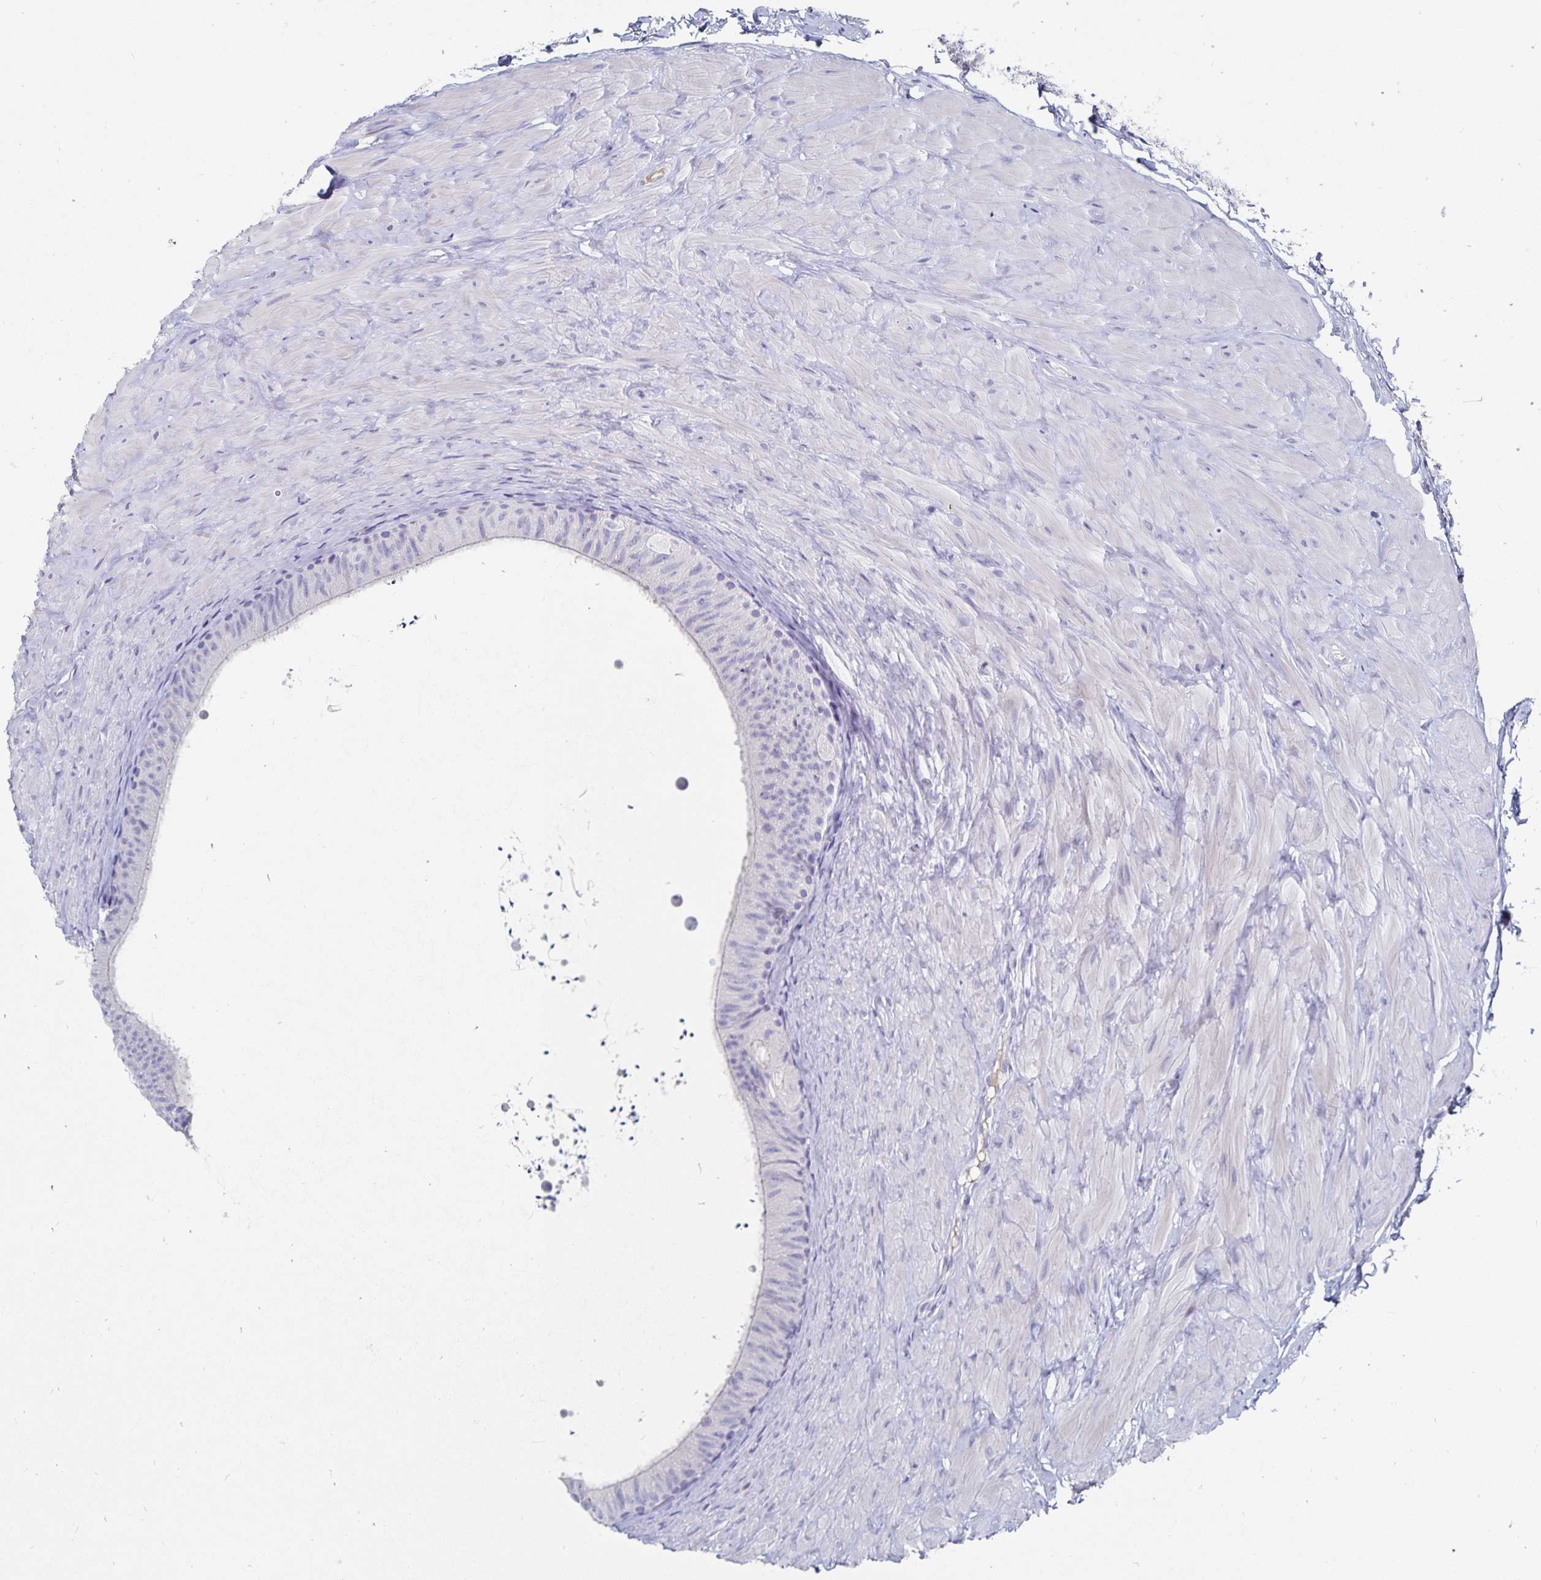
{"staining": {"intensity": "negative", "quantity": "none", "location": "none"}, "tissue": "epididymis", "cell_type": "Glandular cells", "image_type": "normal", "snomed": [{"axis": "morphology", "description": "Normal tissue, NOS"}, {"axis": "topography", "description": "Epididymis, spermatic cord, NOS"}, {"axis": "topography", "description": "Epididymis"}], "caption": "This micrograph is of unremarkable epididymis stained with immunohistochemistry (IHC) to label a protein in brown with the nuclei are counter-stained blue. There is no positivity in glandular cells.", "gene": "CFAP69", "patient": {"sex": "male", "age": 31}}